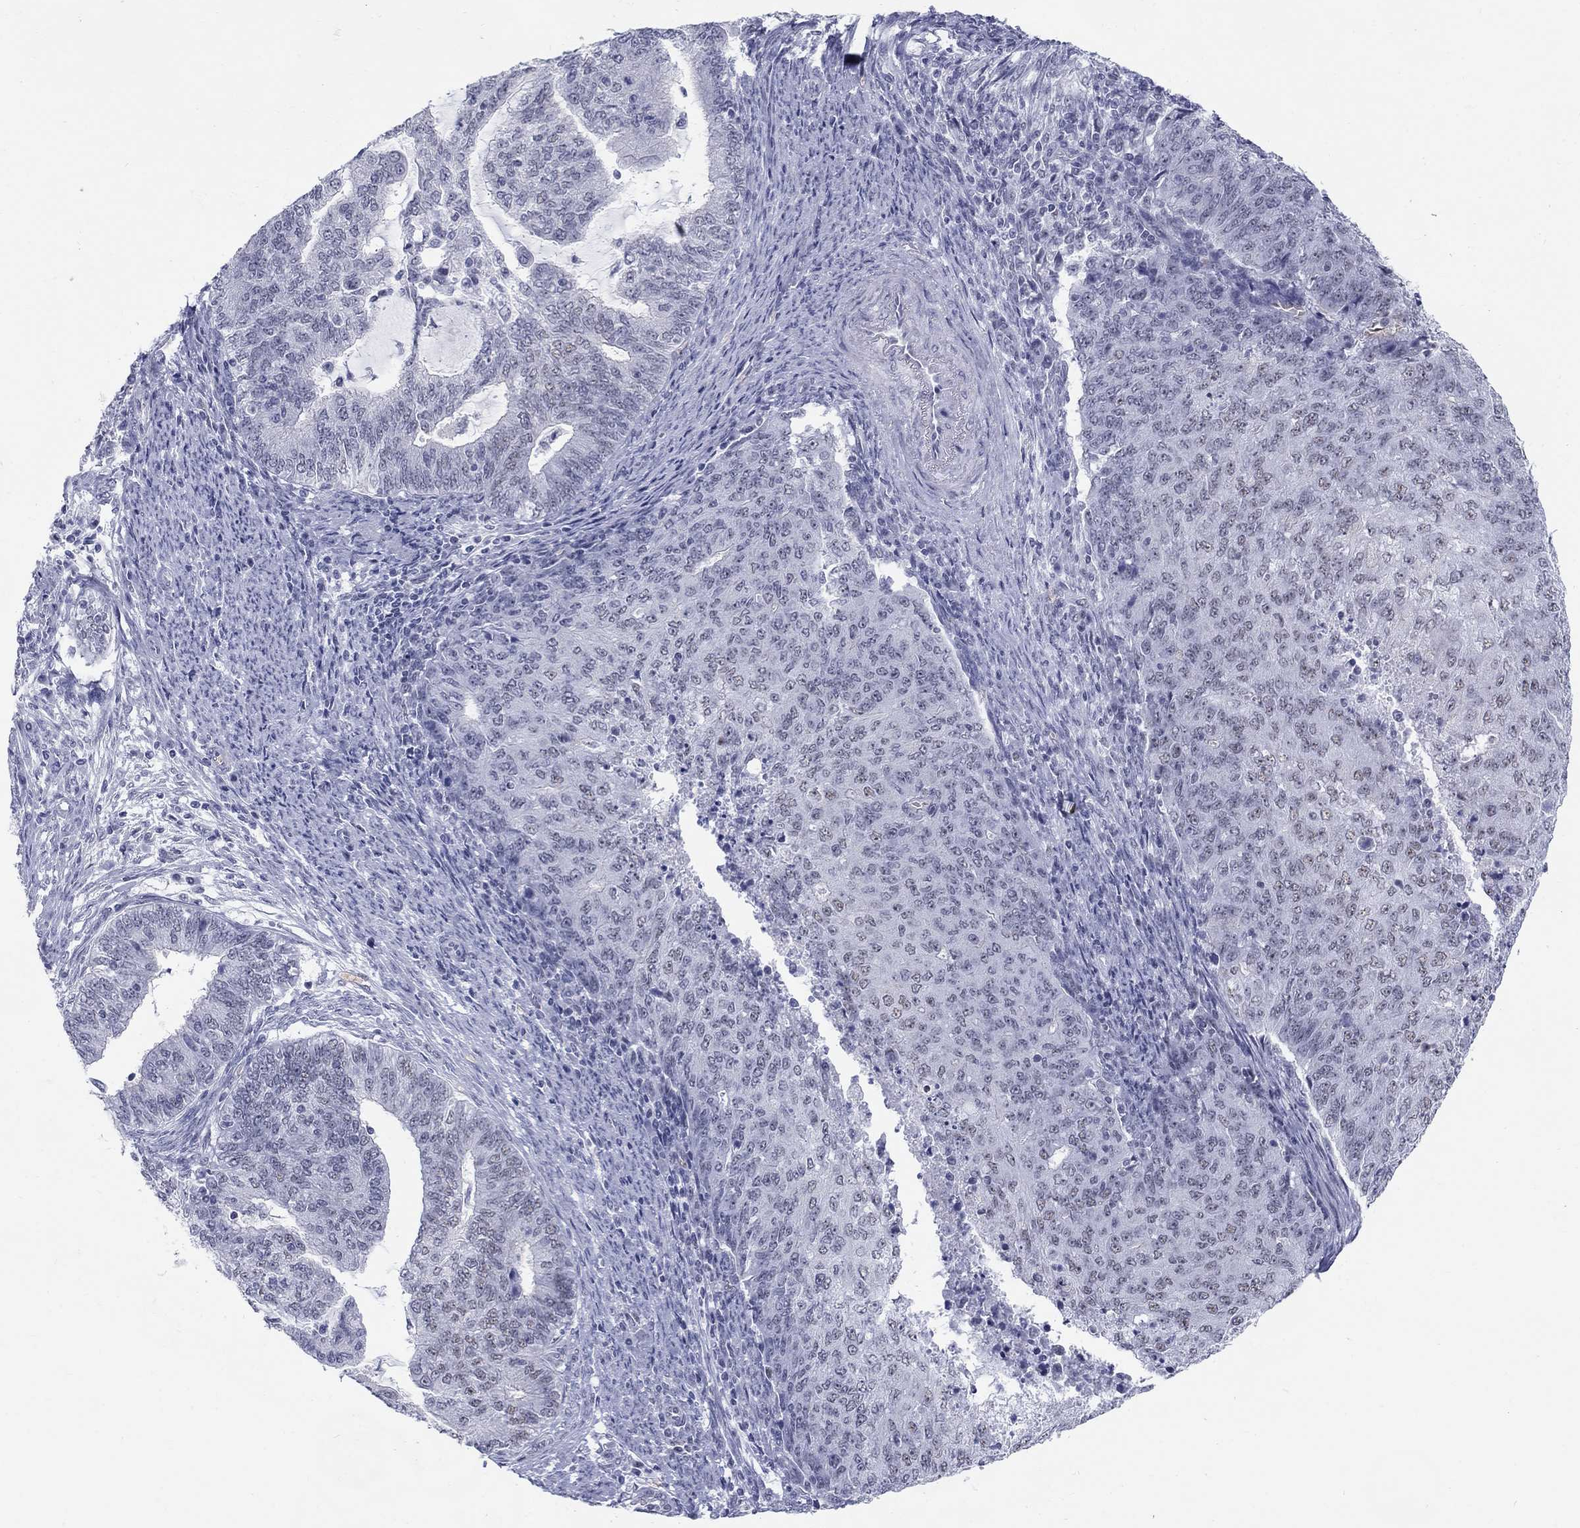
{"staining": {"intensity": "negative", "quantity": "none", "location": "none"}, "tissue": "endometrial cancer", "cell_type": "Tumor cells", "image_type": "cancer", "snomed": [{"axis": "morphology", "description": "Adenocarcinoma, NOS"}, {"axis": "topography", "description": "Endometrium"}], "caption": "A high-resolution image shows IHC staining of endometrial cancer (adenocarcinoma), which displays no significant positivity in tumor cells.", "gene": "DMTN", "patient": {"sex": "female", "age": 82}}